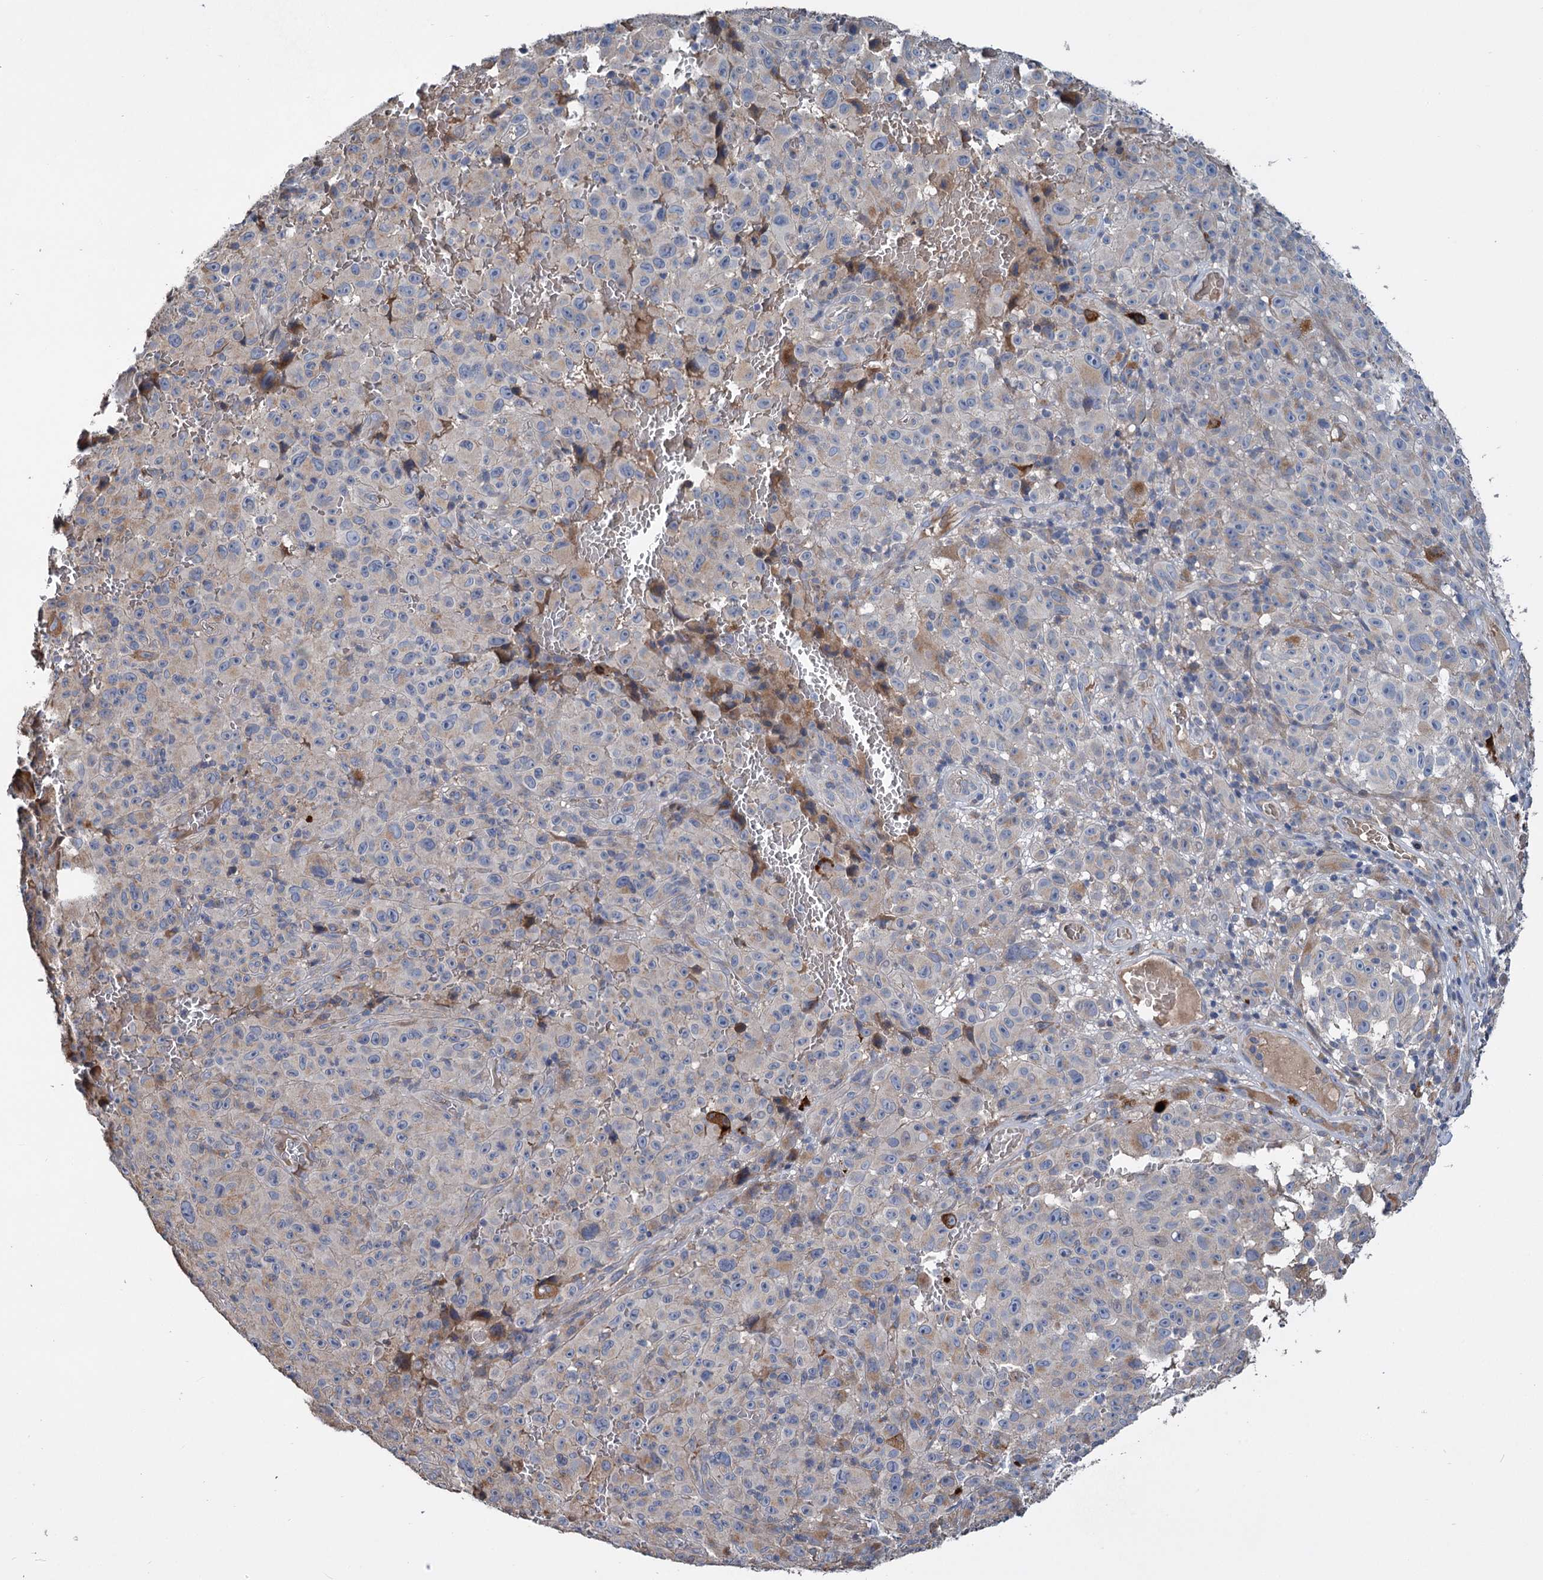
{"staining": {"intensity": "negative", "quantity": "none", "location": "none"}, "tissue": "melanoma", "cell_type": "Tumor cells", "image_type": "cancer", "snomed": [{"axis": "morphology", "description": "Malignant melanoma, NOS"}, {"axis": "topography", "description": "Skin"}], "caption": "Immunohistochemistry image of human melanoma stained for a protein (brown), which shows no positivity in tumor cells.", "gene": "URAD", "patient": {"sex": "female", "age": 82}}